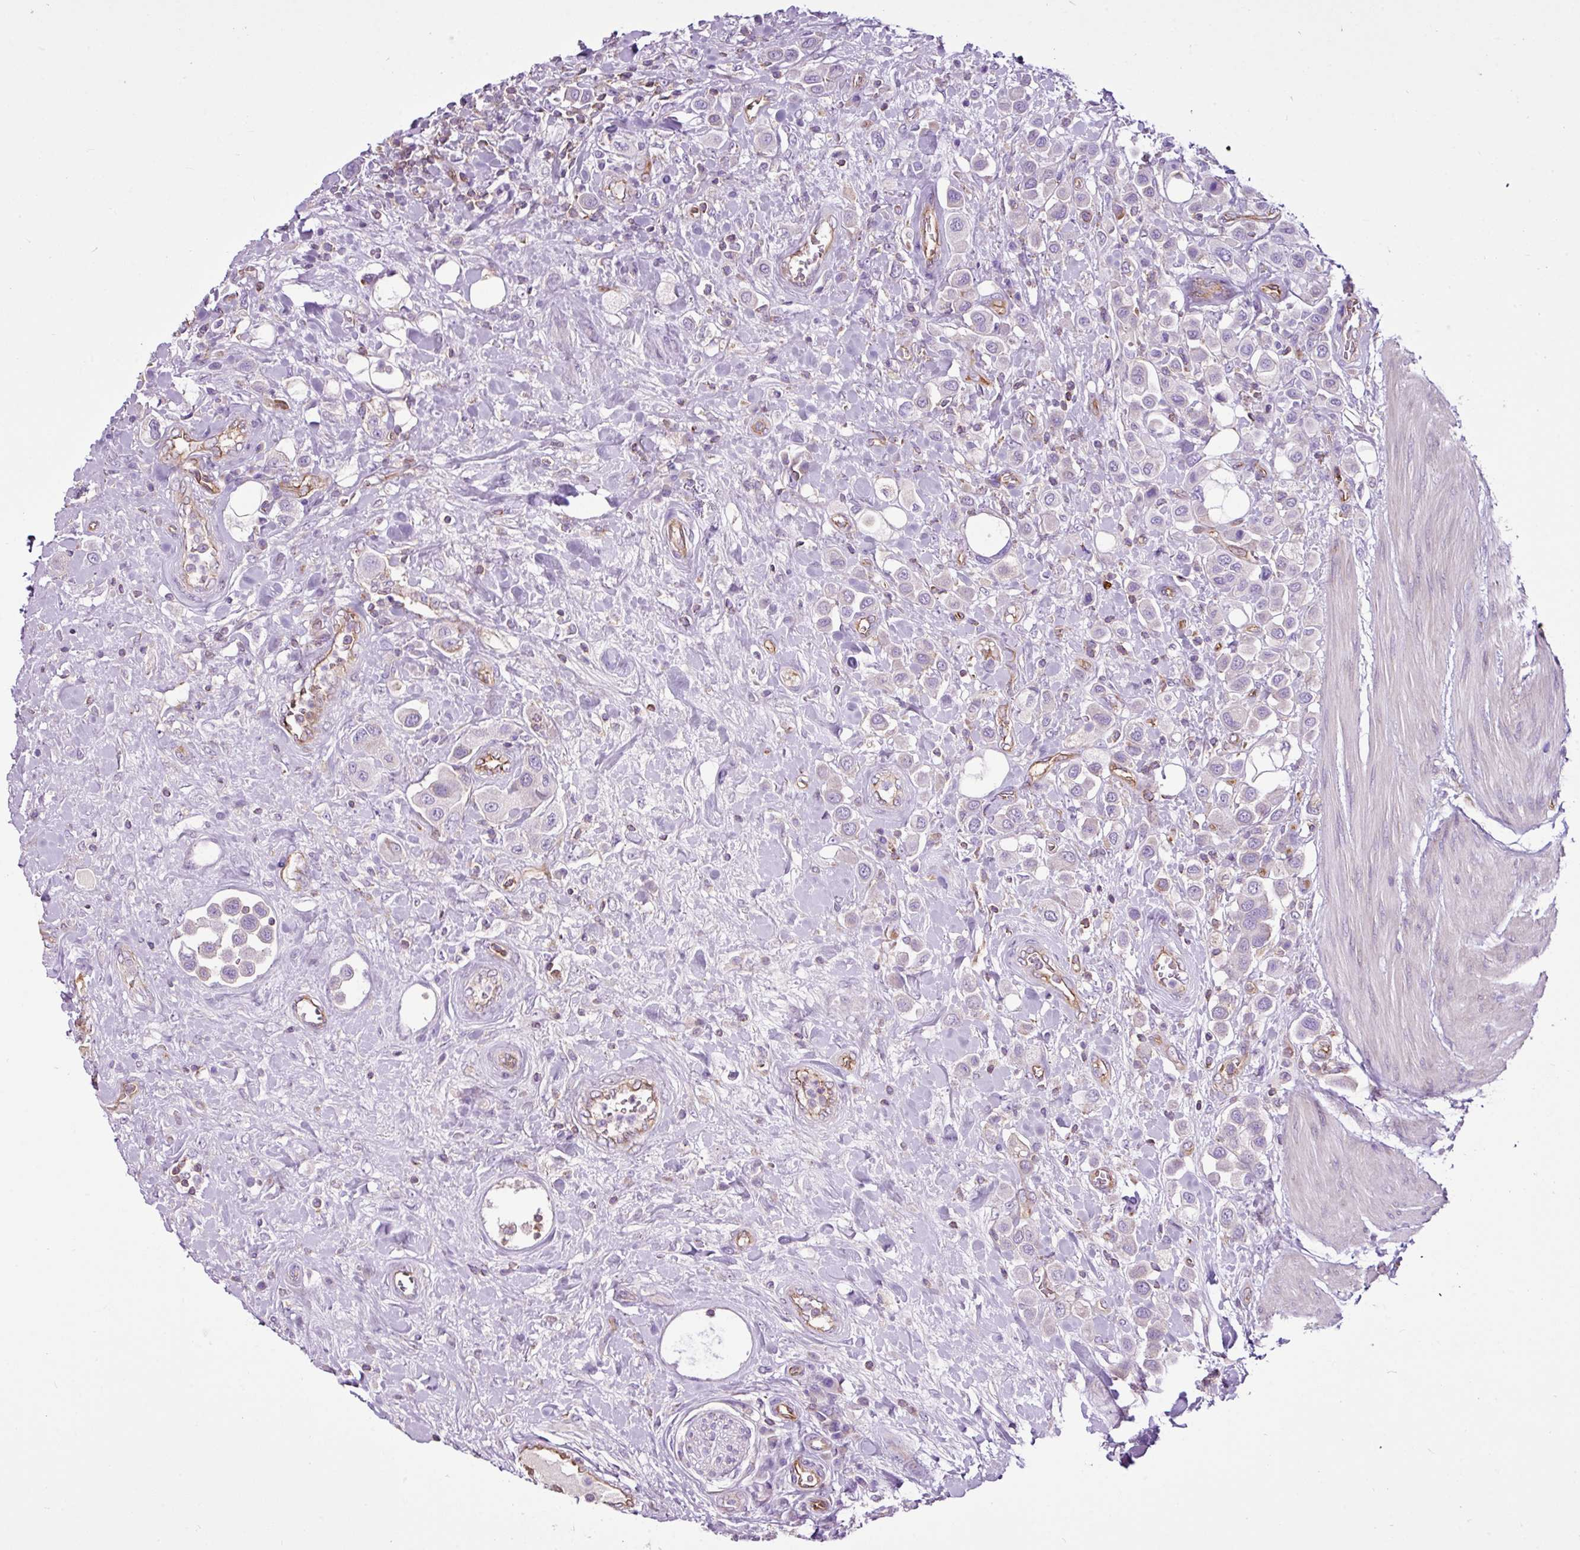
{"staining": {"intensity": "negative", "quantity": "none", "location": "none"}, "tissue": "urothelial cancer", "cell_type": "Tumor cells", "image_type": "cancer", "snomed": [{"axis": "morphology", "description": "Urothelial carcinoma, High grade"}, {"axis": "topography", "description": "Urinary bladder"}], "caption": "IHC of human high-grade urothelial carcinoma displays no positivity in tumor cells.", "gene": "EME2", "patient": {"sex": "male", "age": 50}}